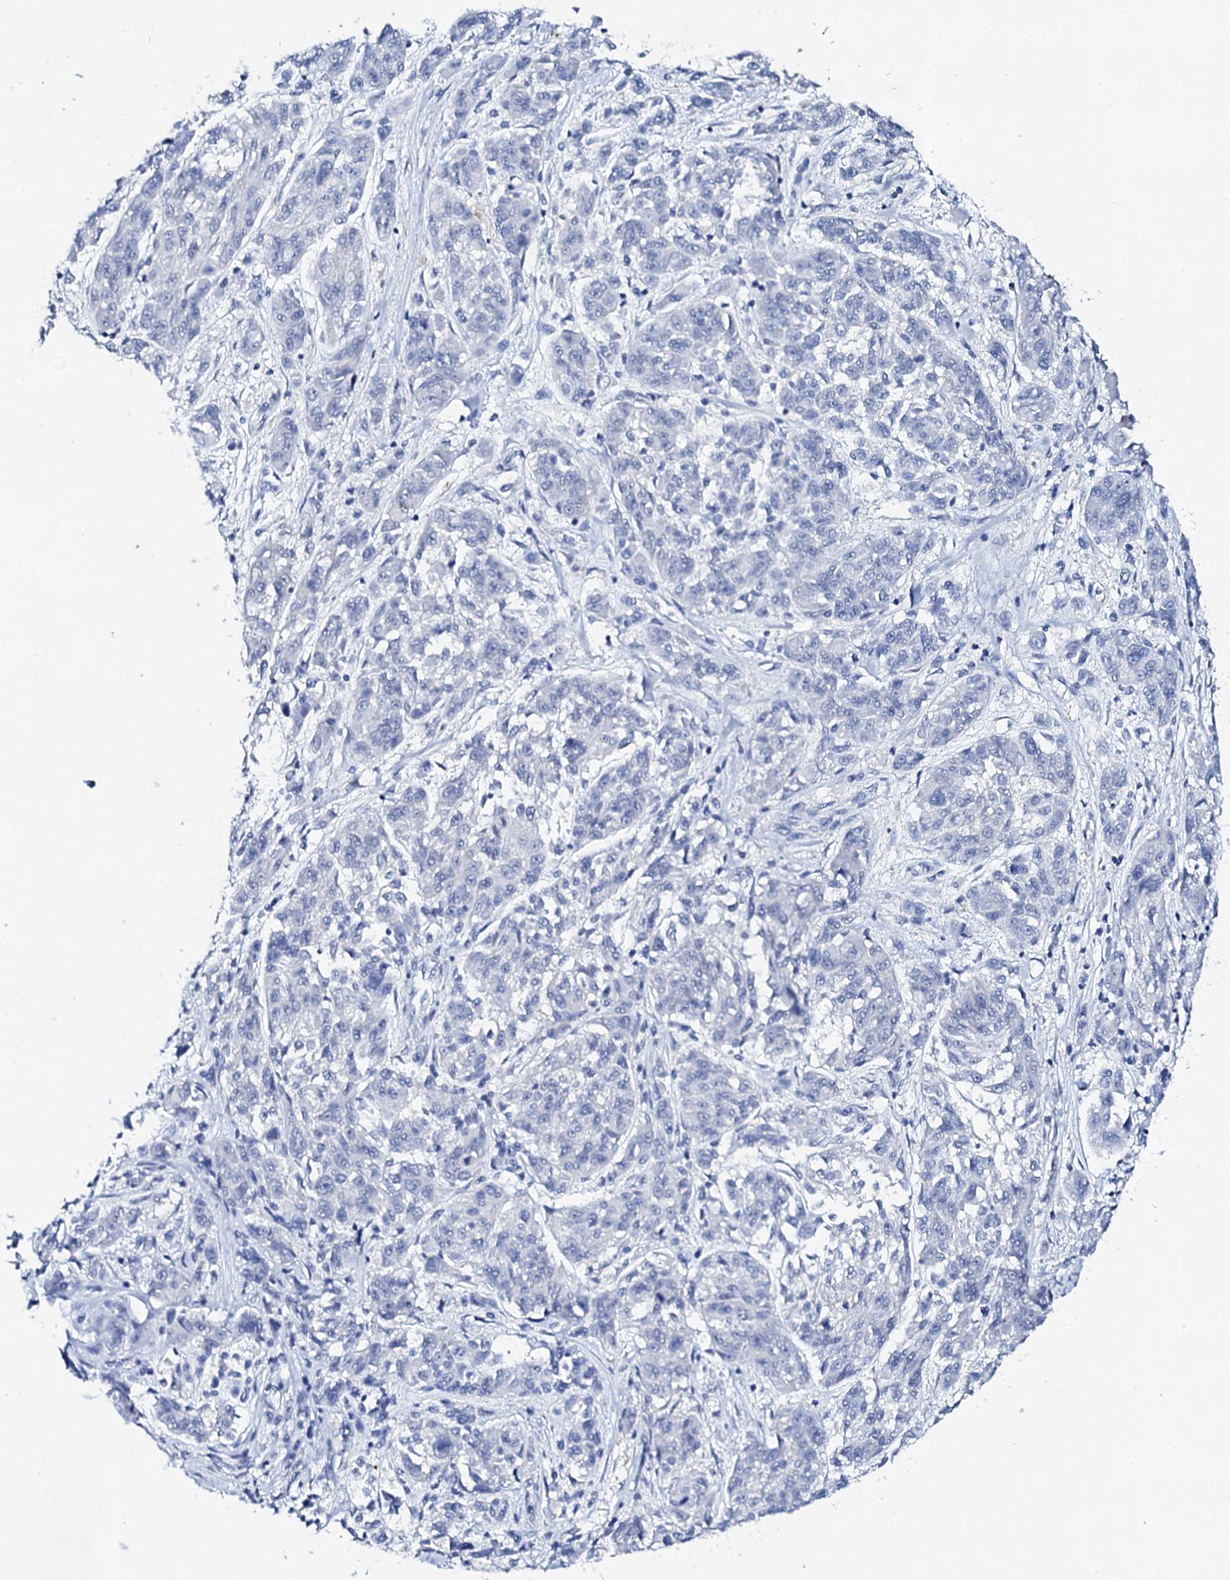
{"staining": {"intensity": "negative", "quantity": "none", "location": "none"}, "tissue": "melanoma", "cell_type": "Tumor cells", "image_type": "cancer", "snomed": [{"axis": "morphology", "description": "Malignant melanoma, NOS"}, {"axis": "topography", "description": "Skin"}], "caption": "DAB immunohistochemical staining of human melanoma reveals no significant staining in tumor cells.", "gene": "FBXL16", "patient": {"sex": "male", "age": 53}}